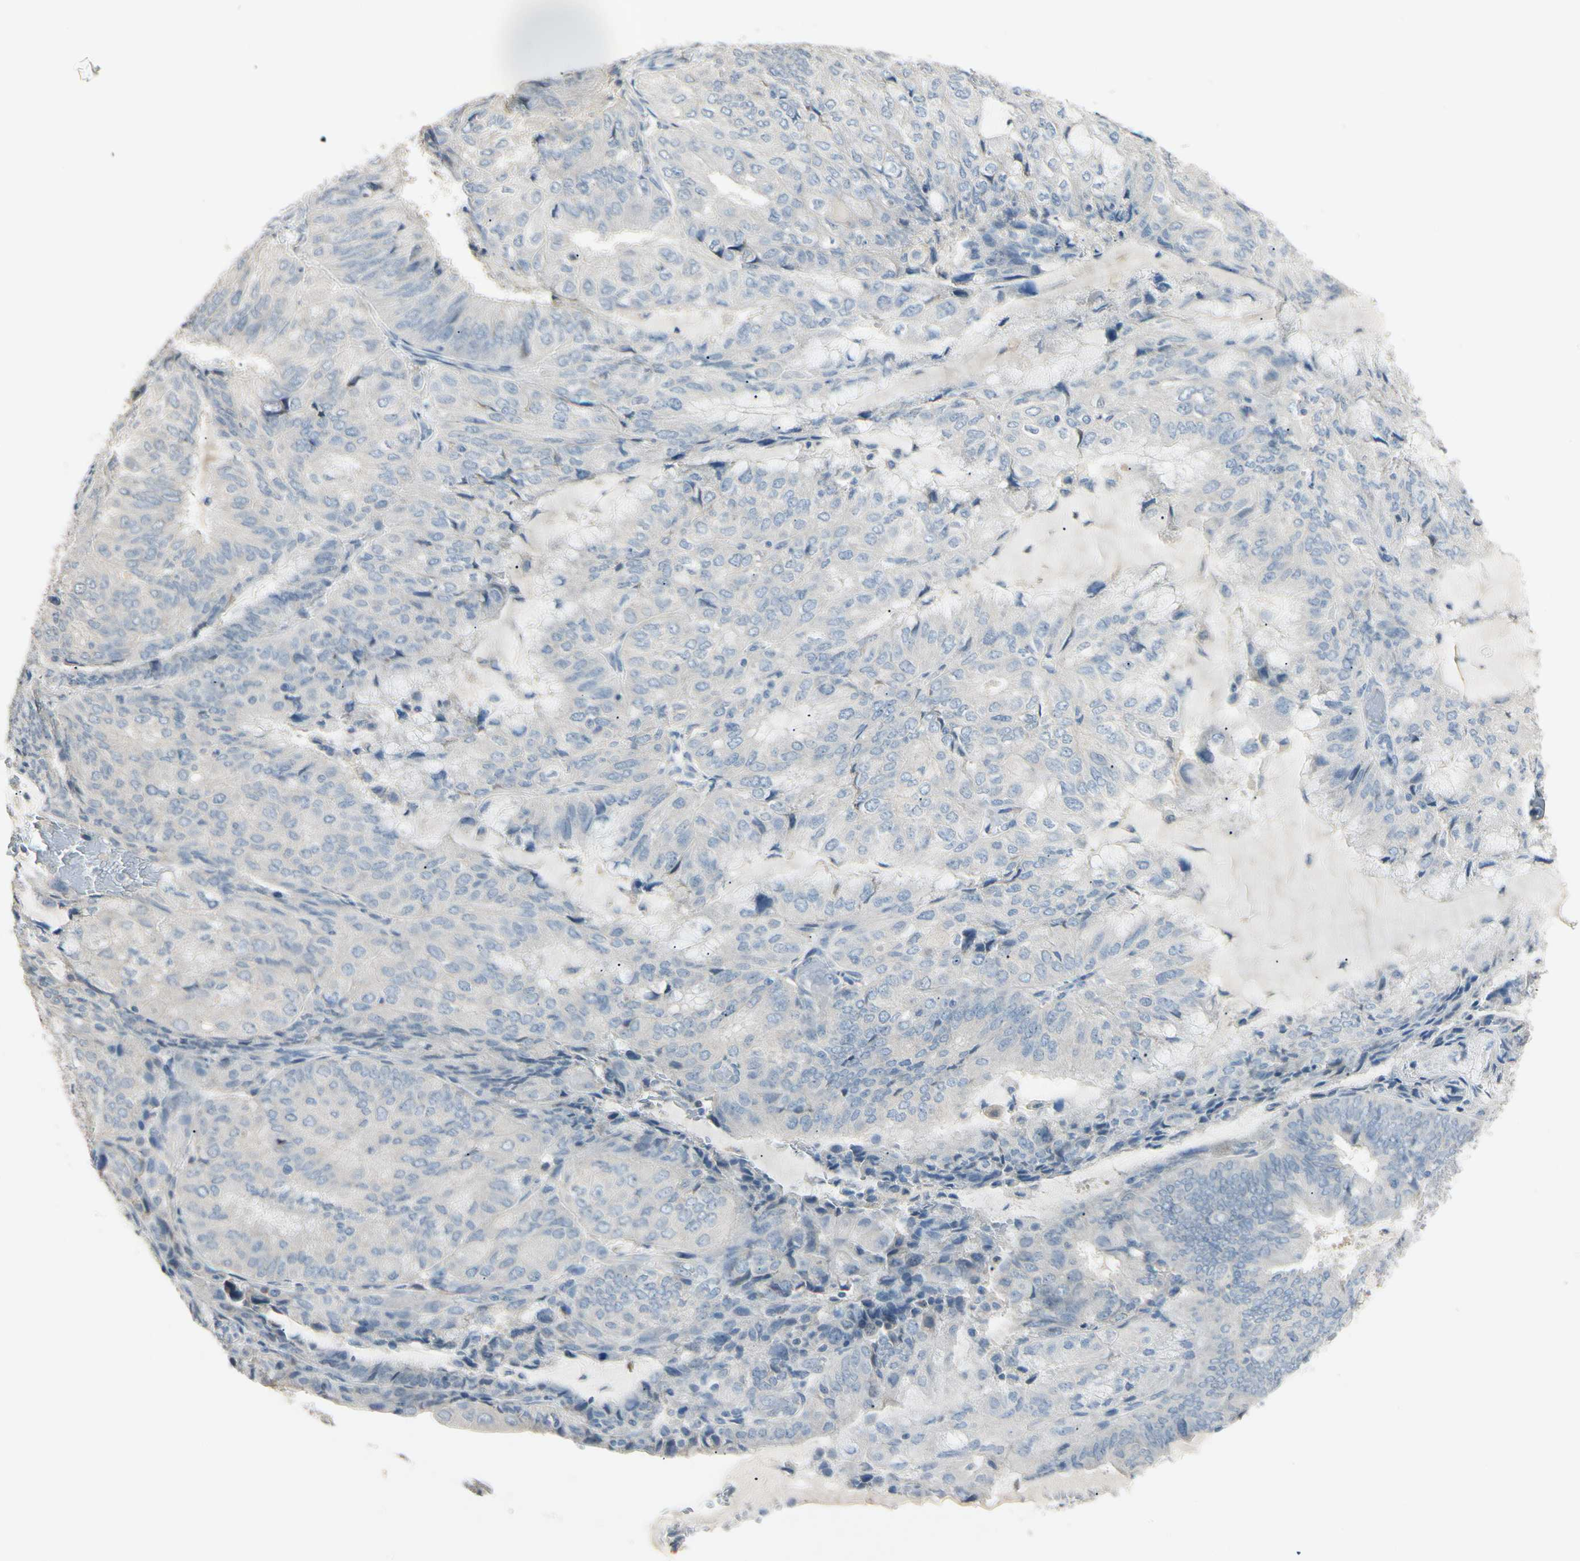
{"staining": {"intensity": "negative", "quantity": "none", "location": "none"}, "tissue": "endometrial cancer", "cell_type": "Tumor cells", "image_type": "cancer", "snomed": [{"axis": "morphology", "description": "Adenocarcinoma, NOS"}, {"axis": "topography", "description": "Endometrium"}], "caption": "Tumor cells are negative for protein expression in human endometrial cancer.", "gene": "GNE", "patient": {"sex": "female", "age": 81}}